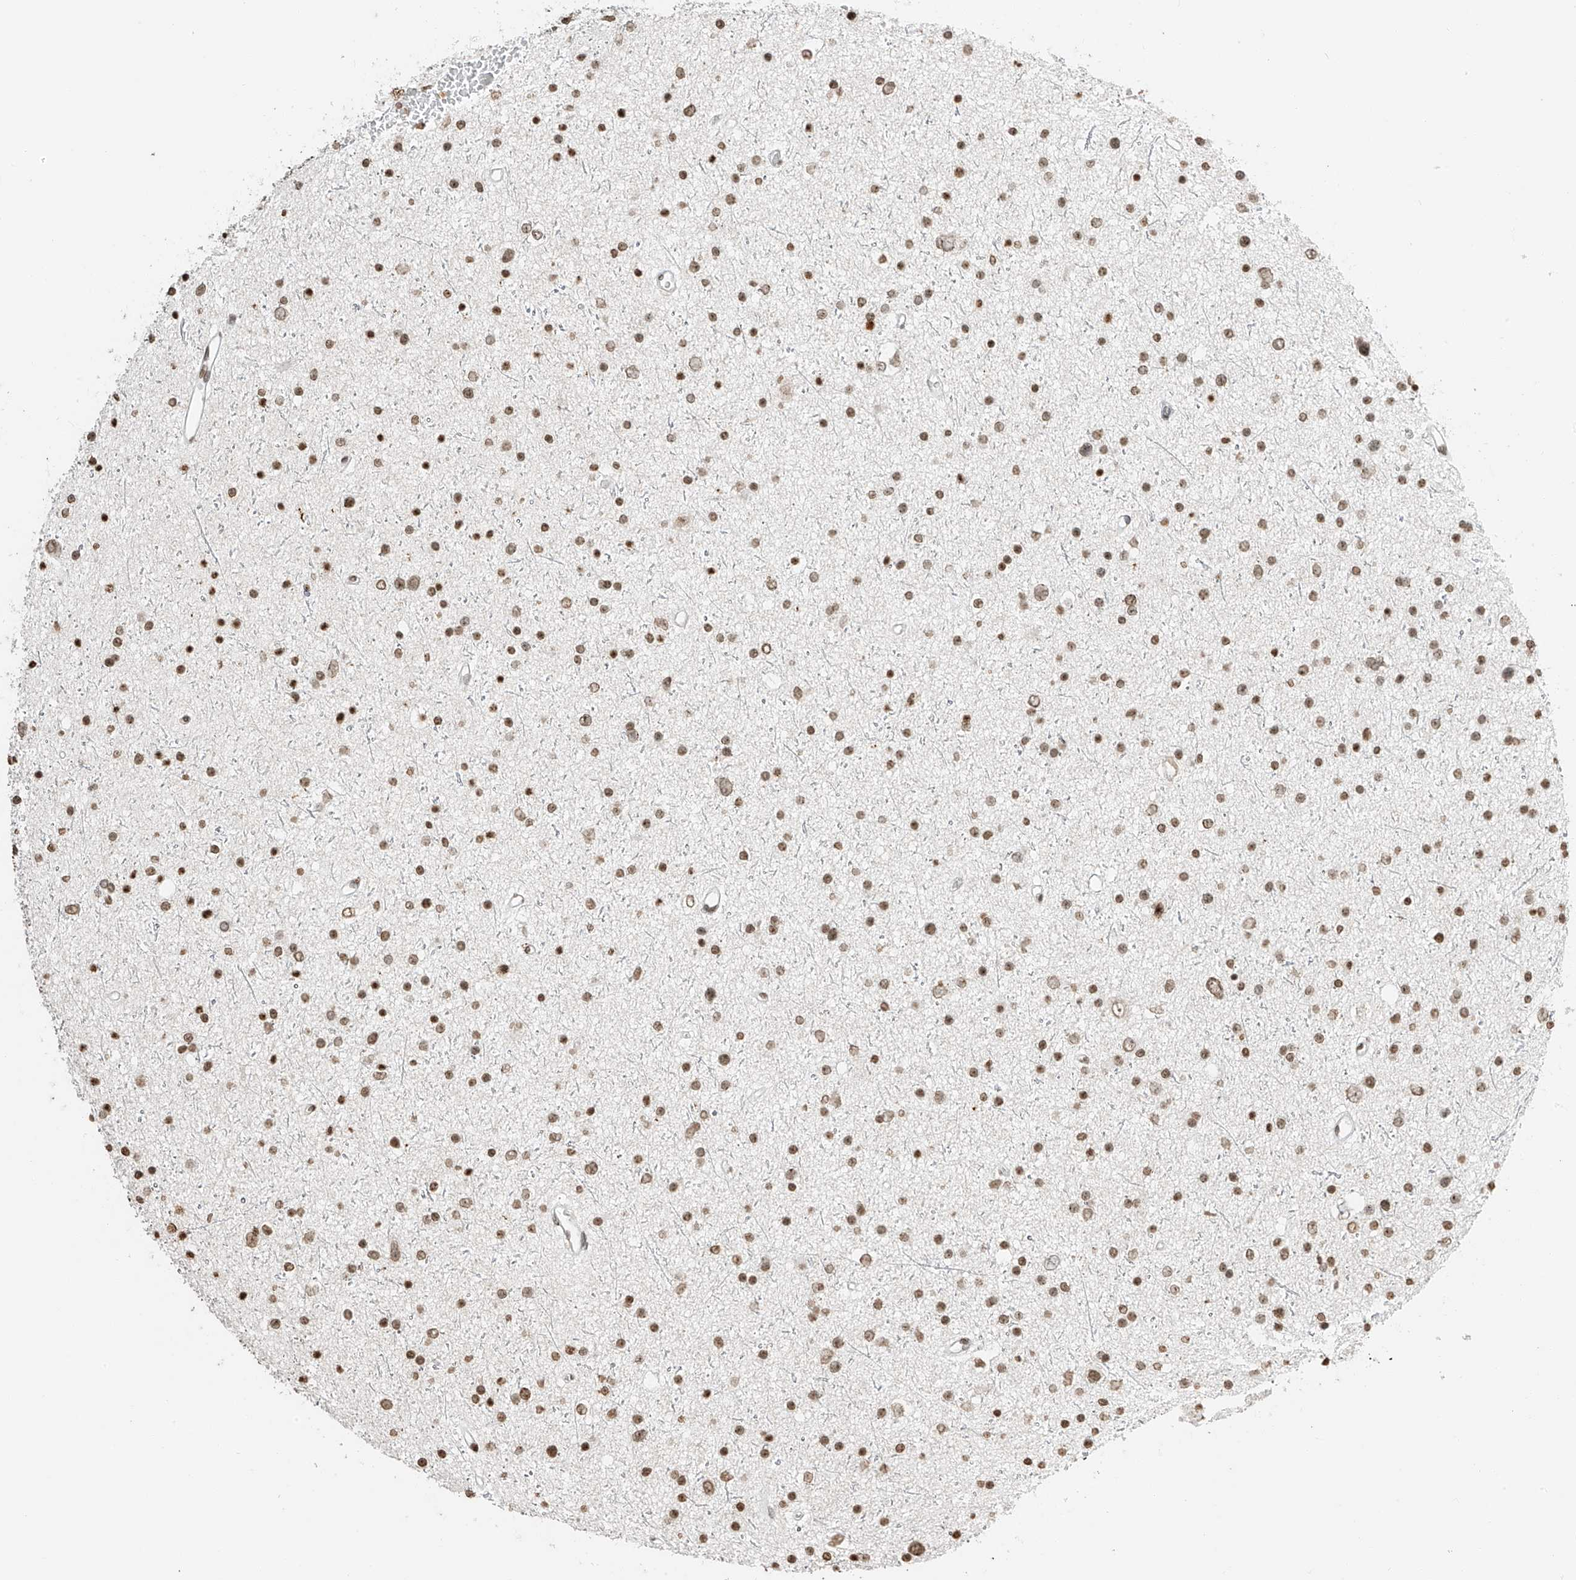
{"staining": {"intensity": "moderate", "quantity": ">75%", "location": "nuclear"}, "tissue": "glioma", "cell_type": "Tumor cells", "image_type": "cancer", "snomed": [{"axis": "morphology", "description": "Glioma, malignant, Low grade"}, {"axis": "topography", "description": "Brain"}], "caption": "High-magnification brightfield microscopy of glioma stained with DAB (brown) and counterstained with hematoxylin (blue). tumor cells exhibit moderate nuclear positivity is identified in about>75% of cells. The protein of interest is stained brown, and the nuclei are stained in blue (DAB IHC with brightfield microscopy, high magnification).", "gene": "C17orf58", "patient": {"sex": "female", "age": 37}}